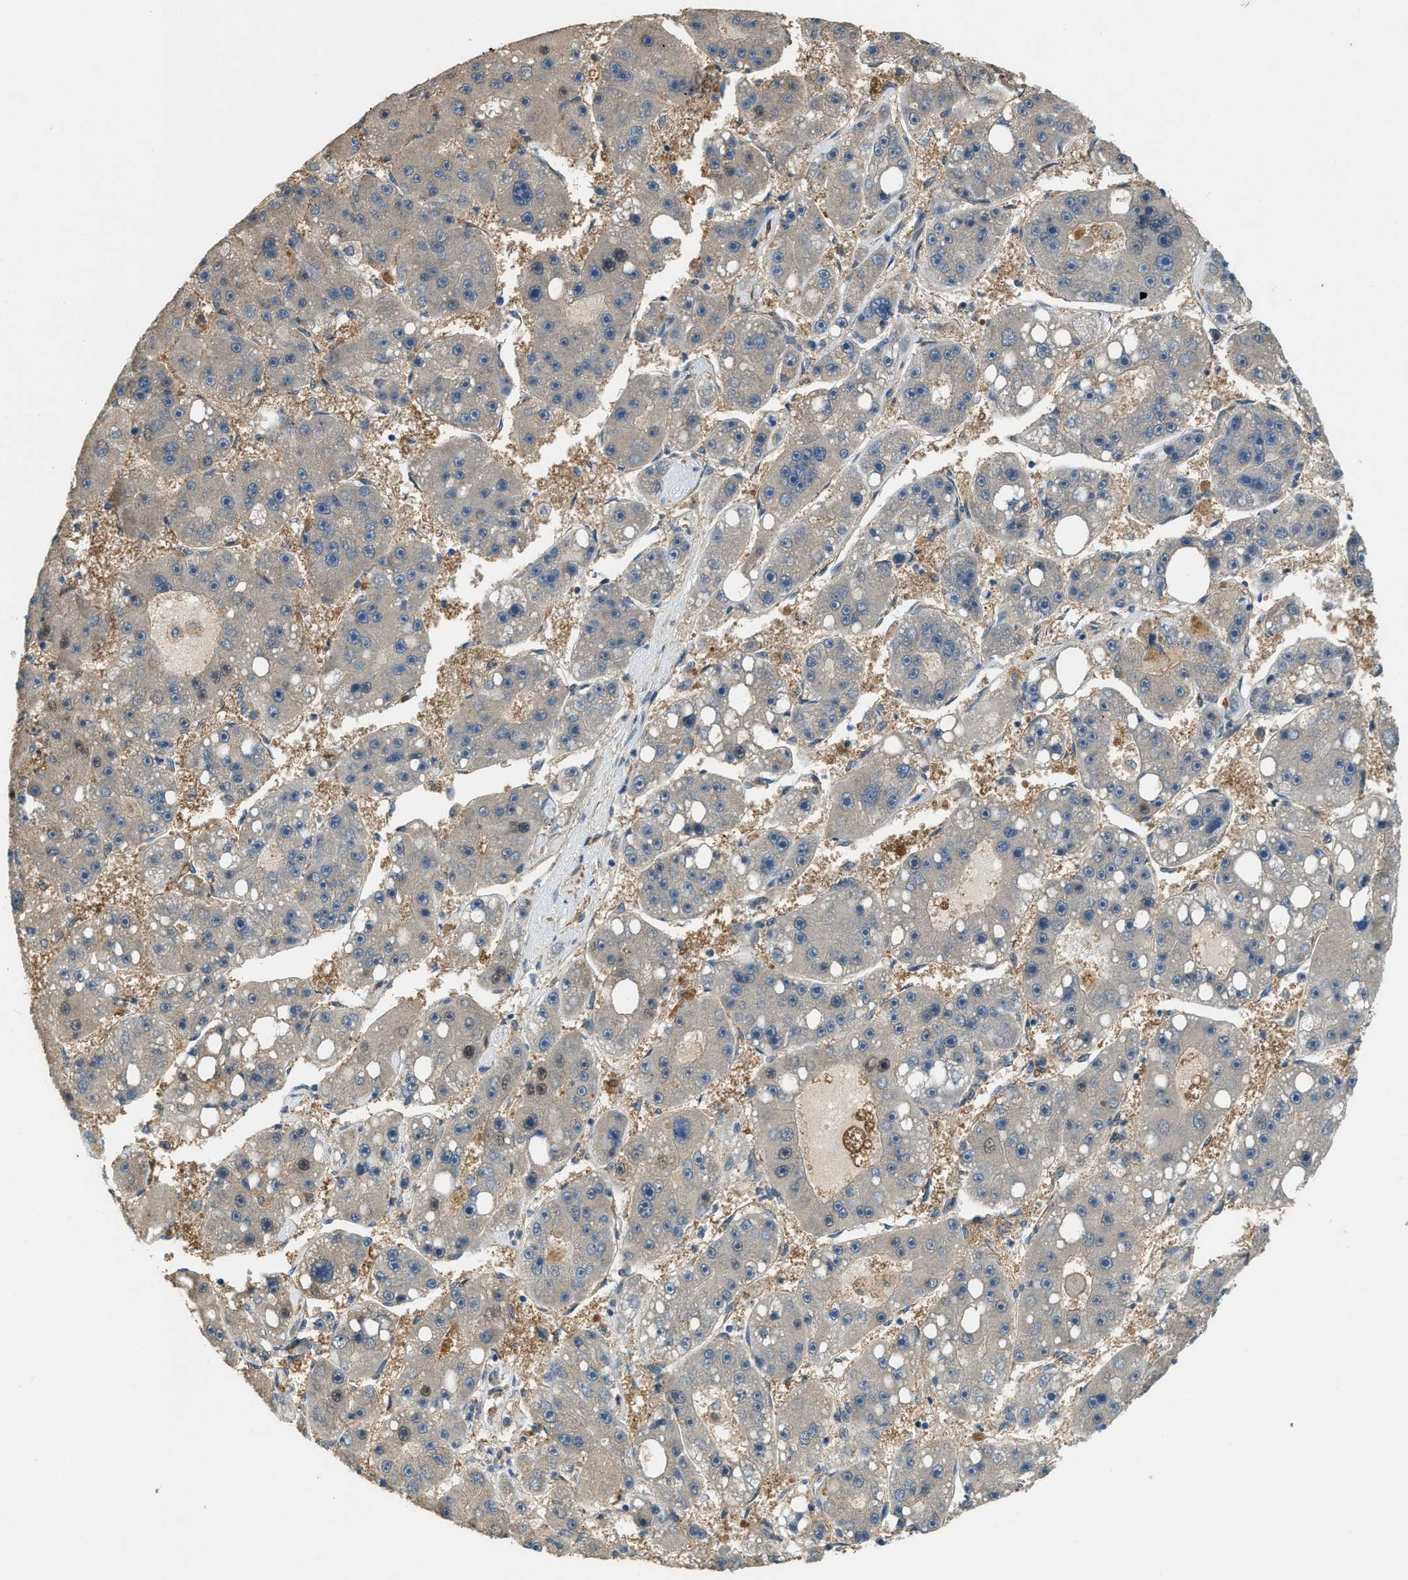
{"staining": {"intensity": "negative", "quantity": "none", "location": "none"}, "tissue": "liver cancer", "cell_type": "Tumor cells", "image_type": "cancer", "snomed": [{"axis": "morphology", "description": "Carcinoma, Hepatocellular, NOS"}, {"axis": "topography", "description": "Liver"}], "caption": "Hepatocellular carcinoma (liver) stained for a protein using IHC reveals no expression tumor cells.", "gene": "CFLAR", "patient": {"sex": "female", "age": 61}}